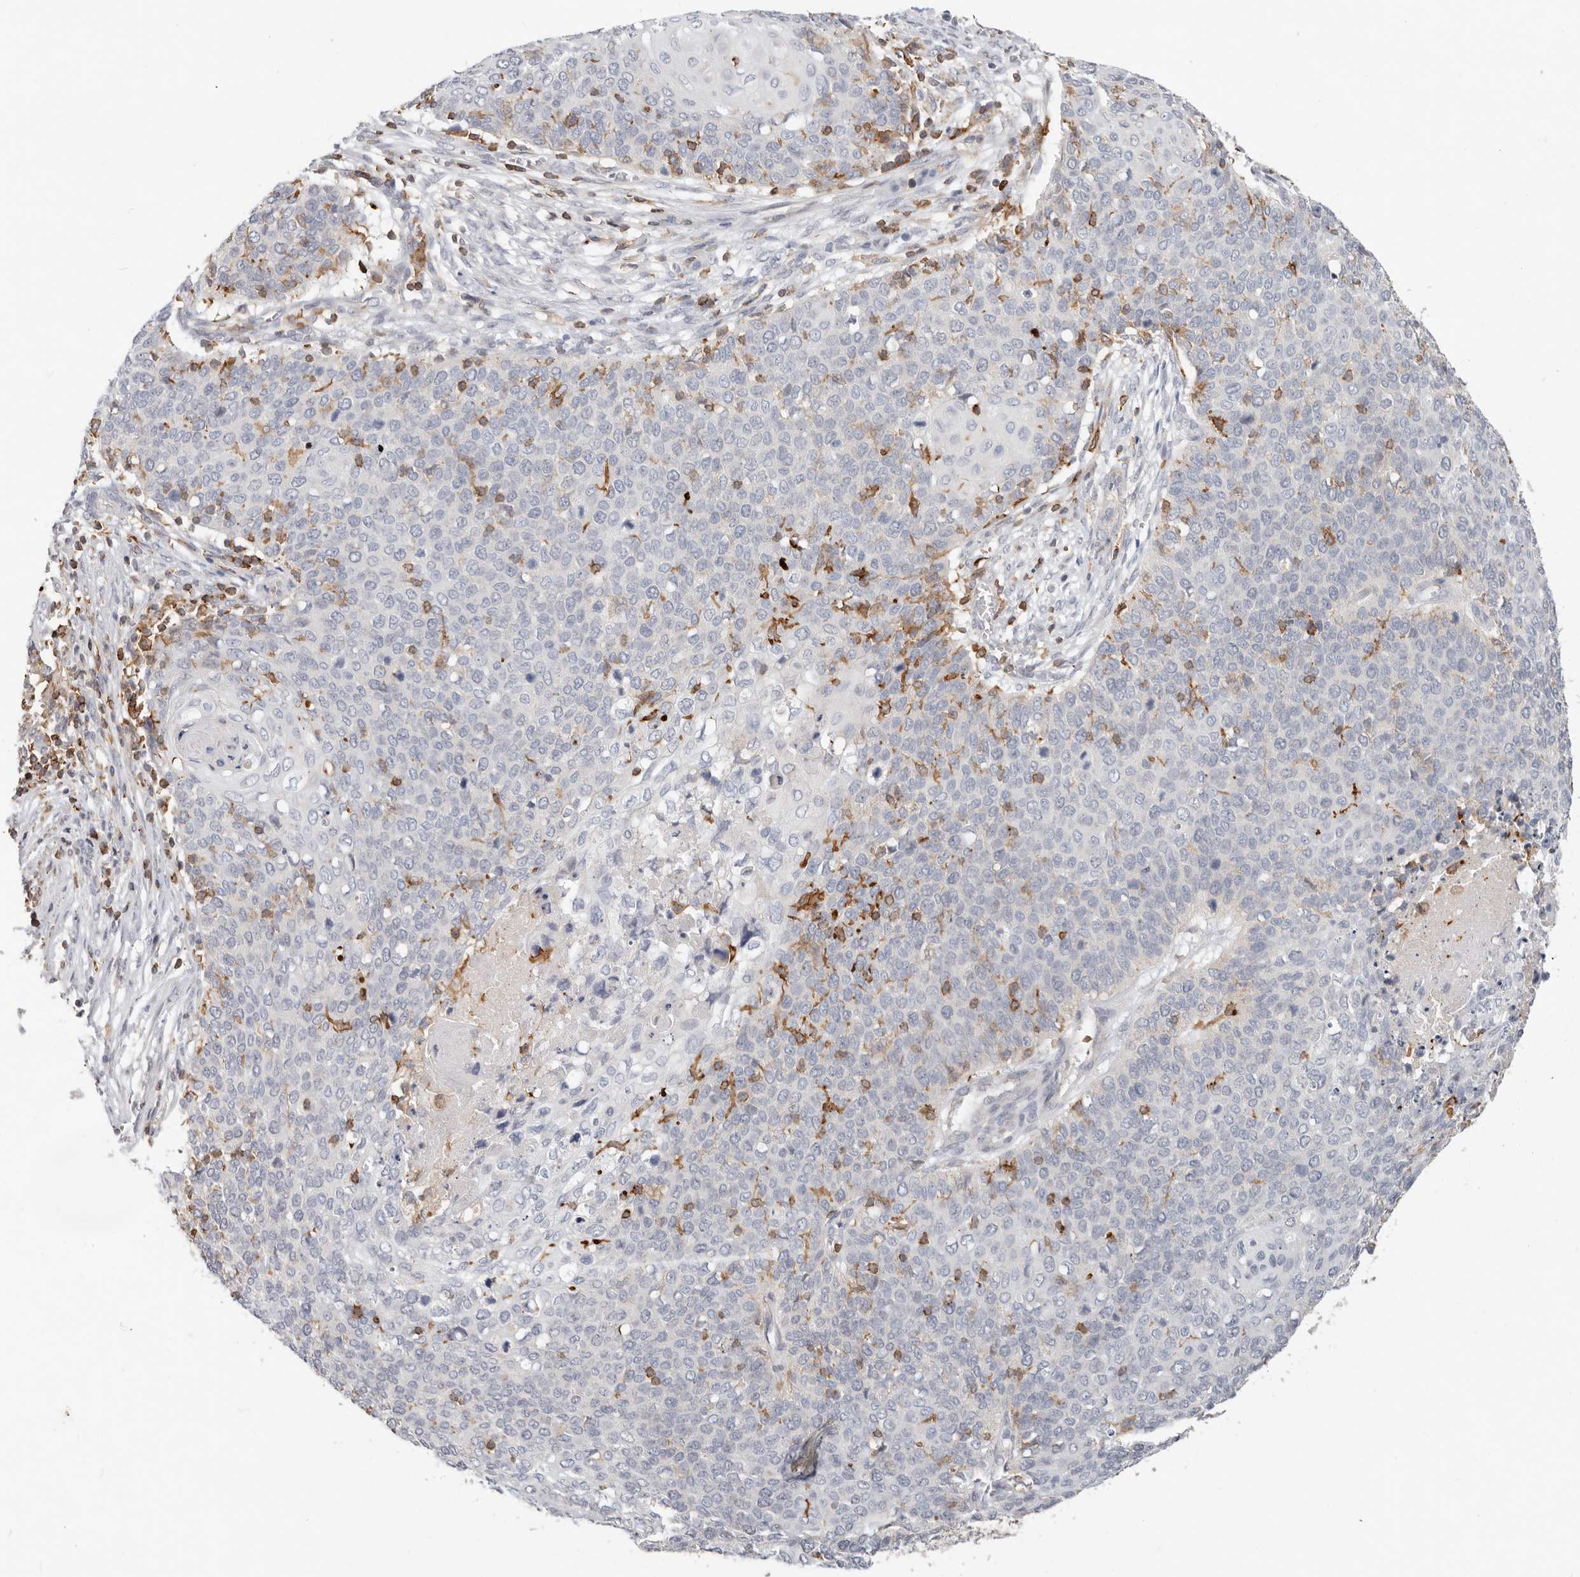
{"staining": {"intensity": "negative", "quantity": "none", "location": "none"}, "tissue": "cervical cancer", "cell_type": "Tumor cells", "image_type": "cancer", "snomed": [{"axis": "morphology", "description": "Squamous cell carcinoma, NOS"}, {"axis": "topography", "description": "Cervix"}], "caption": "Image shows no protein staining in tumor cells of cervical cancer (squamous cell carcinoma) tissue.", "gene": "TMEM63B", "patient": {"sex": "female", "age": 39}}